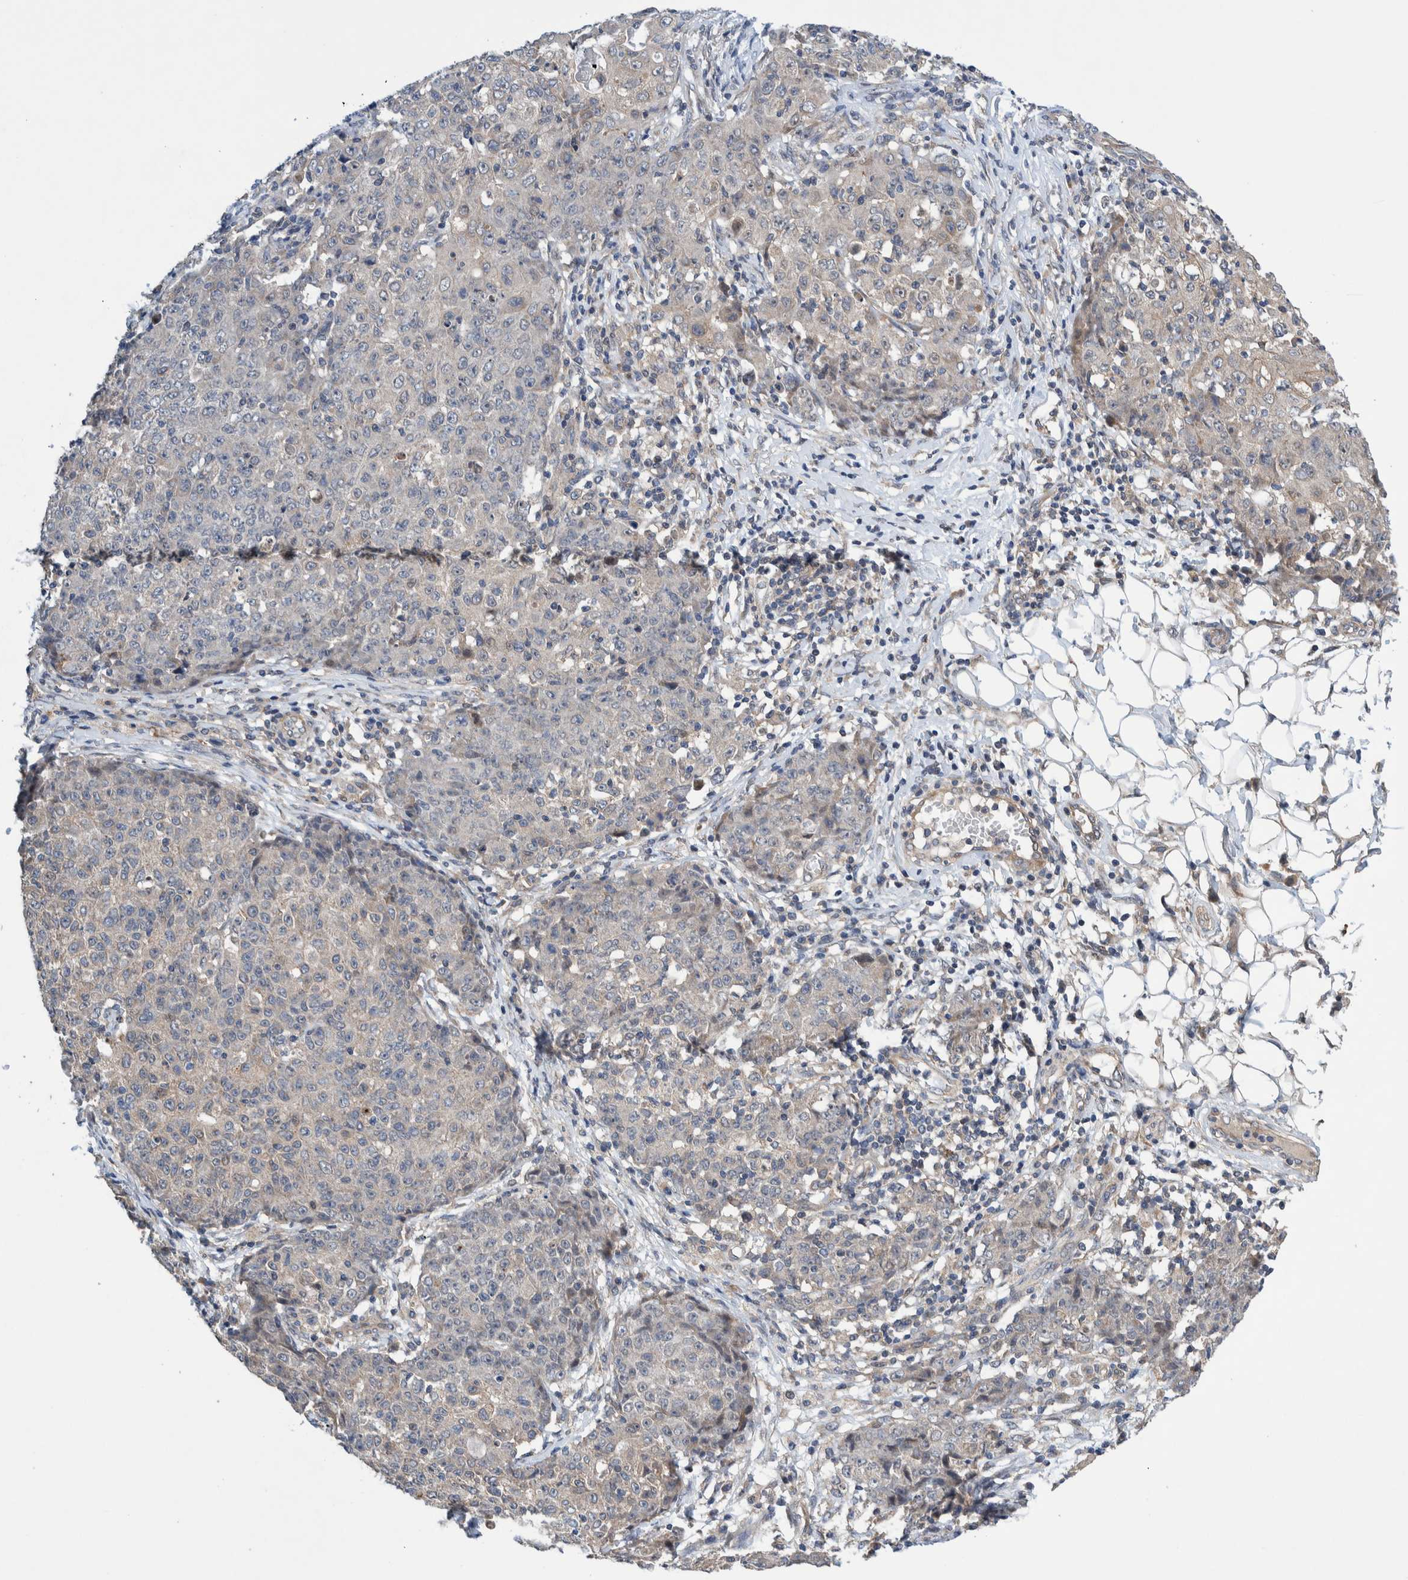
{"staining": {"intensity": "negative", "quantity": "none", "location": "none"}, "tissue": "ovarian cancer", "cell_type": "Tumor cells", "image_type": "cancer", "snomed": [{"axis": "morphology", "description": "Carcinoma, endometroid"}, {"axis": "topography", "description": "Ovary"}], "caption": "IHC histopathology image of human ovarian cancer stained for a protein (brown), which exhibits no positivity in tumor cells.", "gene": "PIK3R6", "patient": {"sex": "female", "age": 42}}